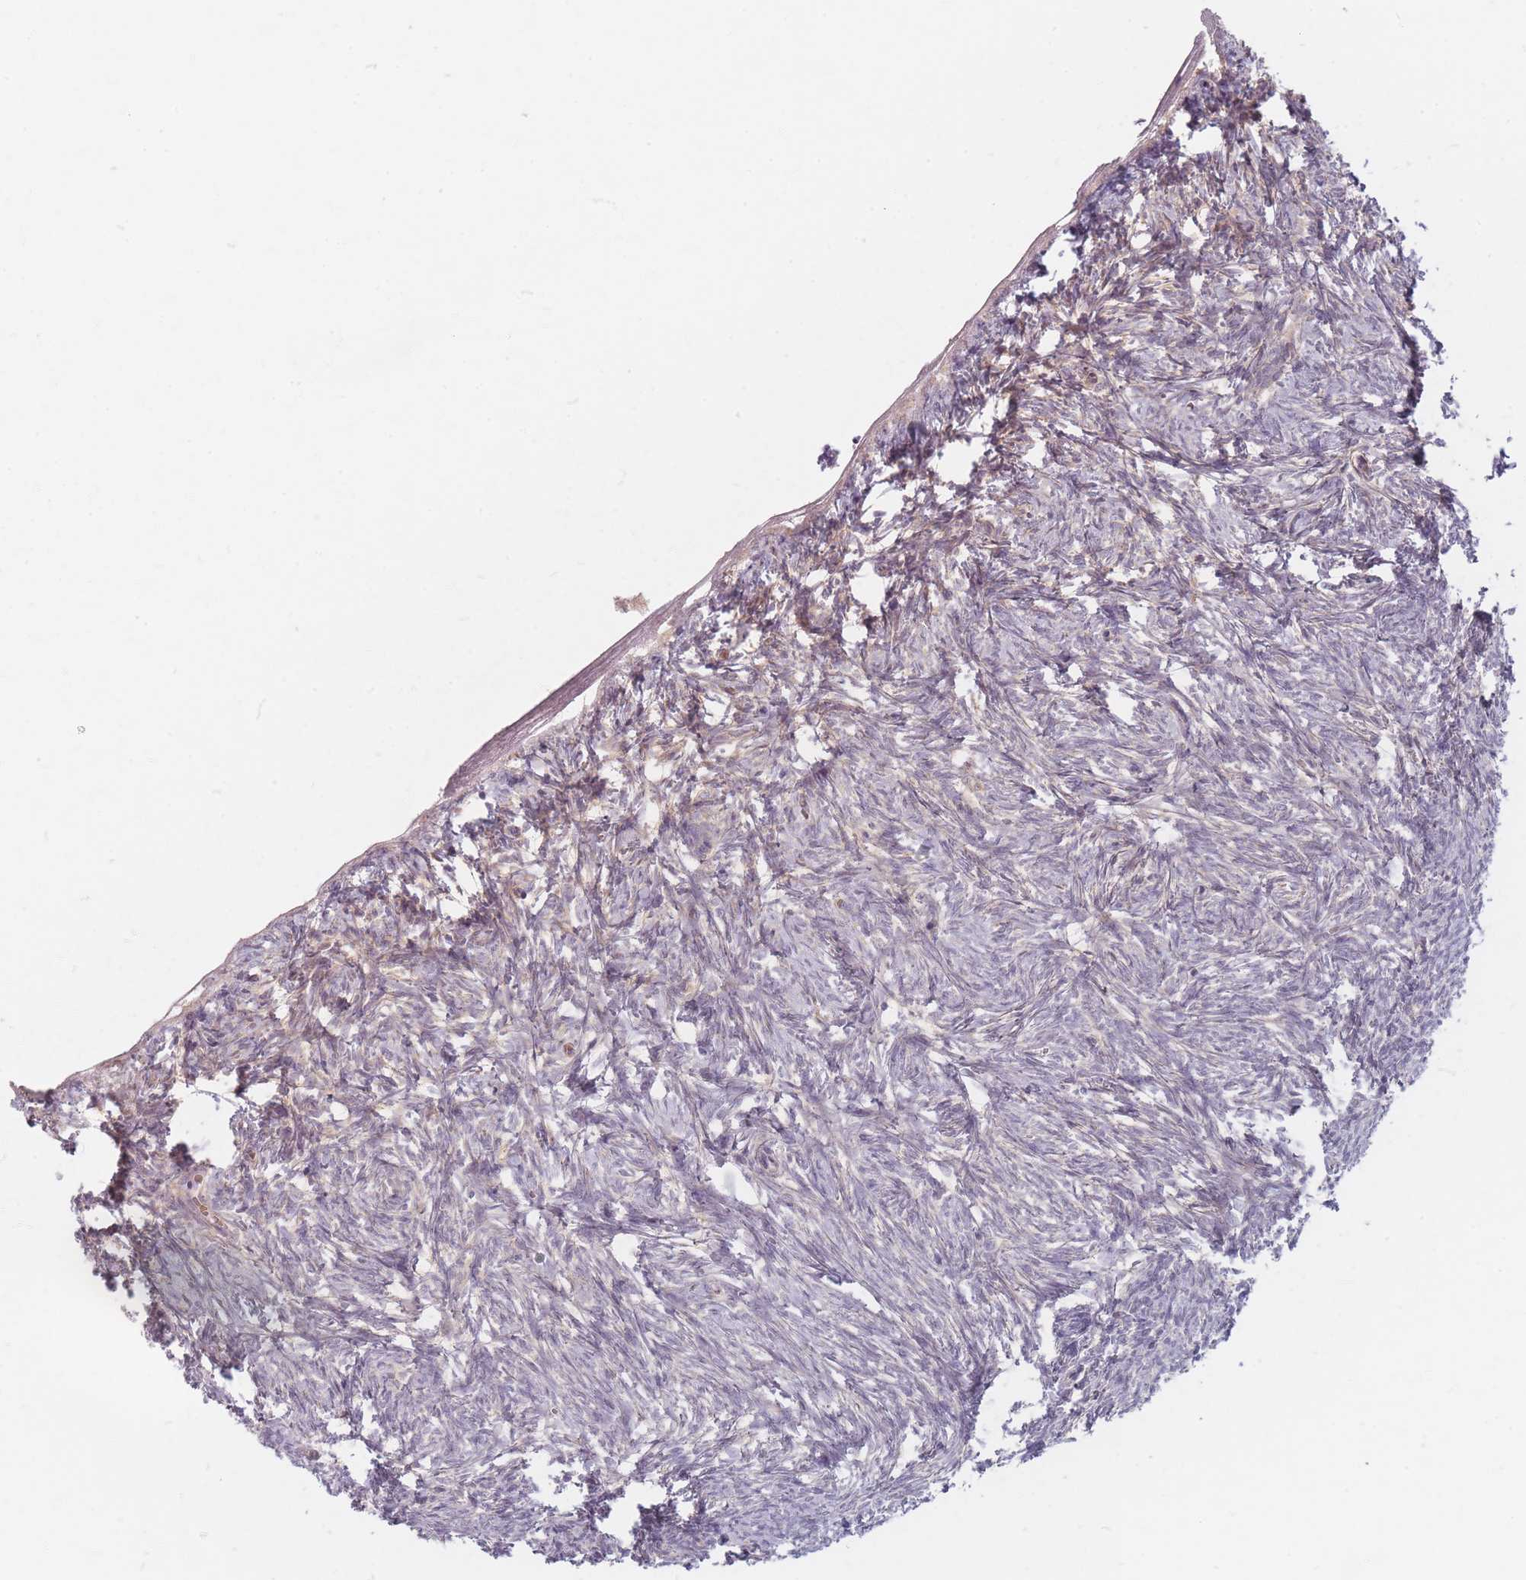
{"staining": {"intensity": "negative", "quantity": "none", "location": "none"}, "tissue": "ovary", "cell_type": "Ovarian stroma cells", "image_type": "normal", "snomed": [{"axis": "morphology", "description": "Normal tissue, NOS"}, {"axis": "topography", "description": "Ovary"}], "caption": "DAB immunohistochemical staining of benign human ovary demonstrates no significant staining in ovarian stroma cells.", "gene": "CHCHD7", "patient": {"sex": "female", "age": 51}}